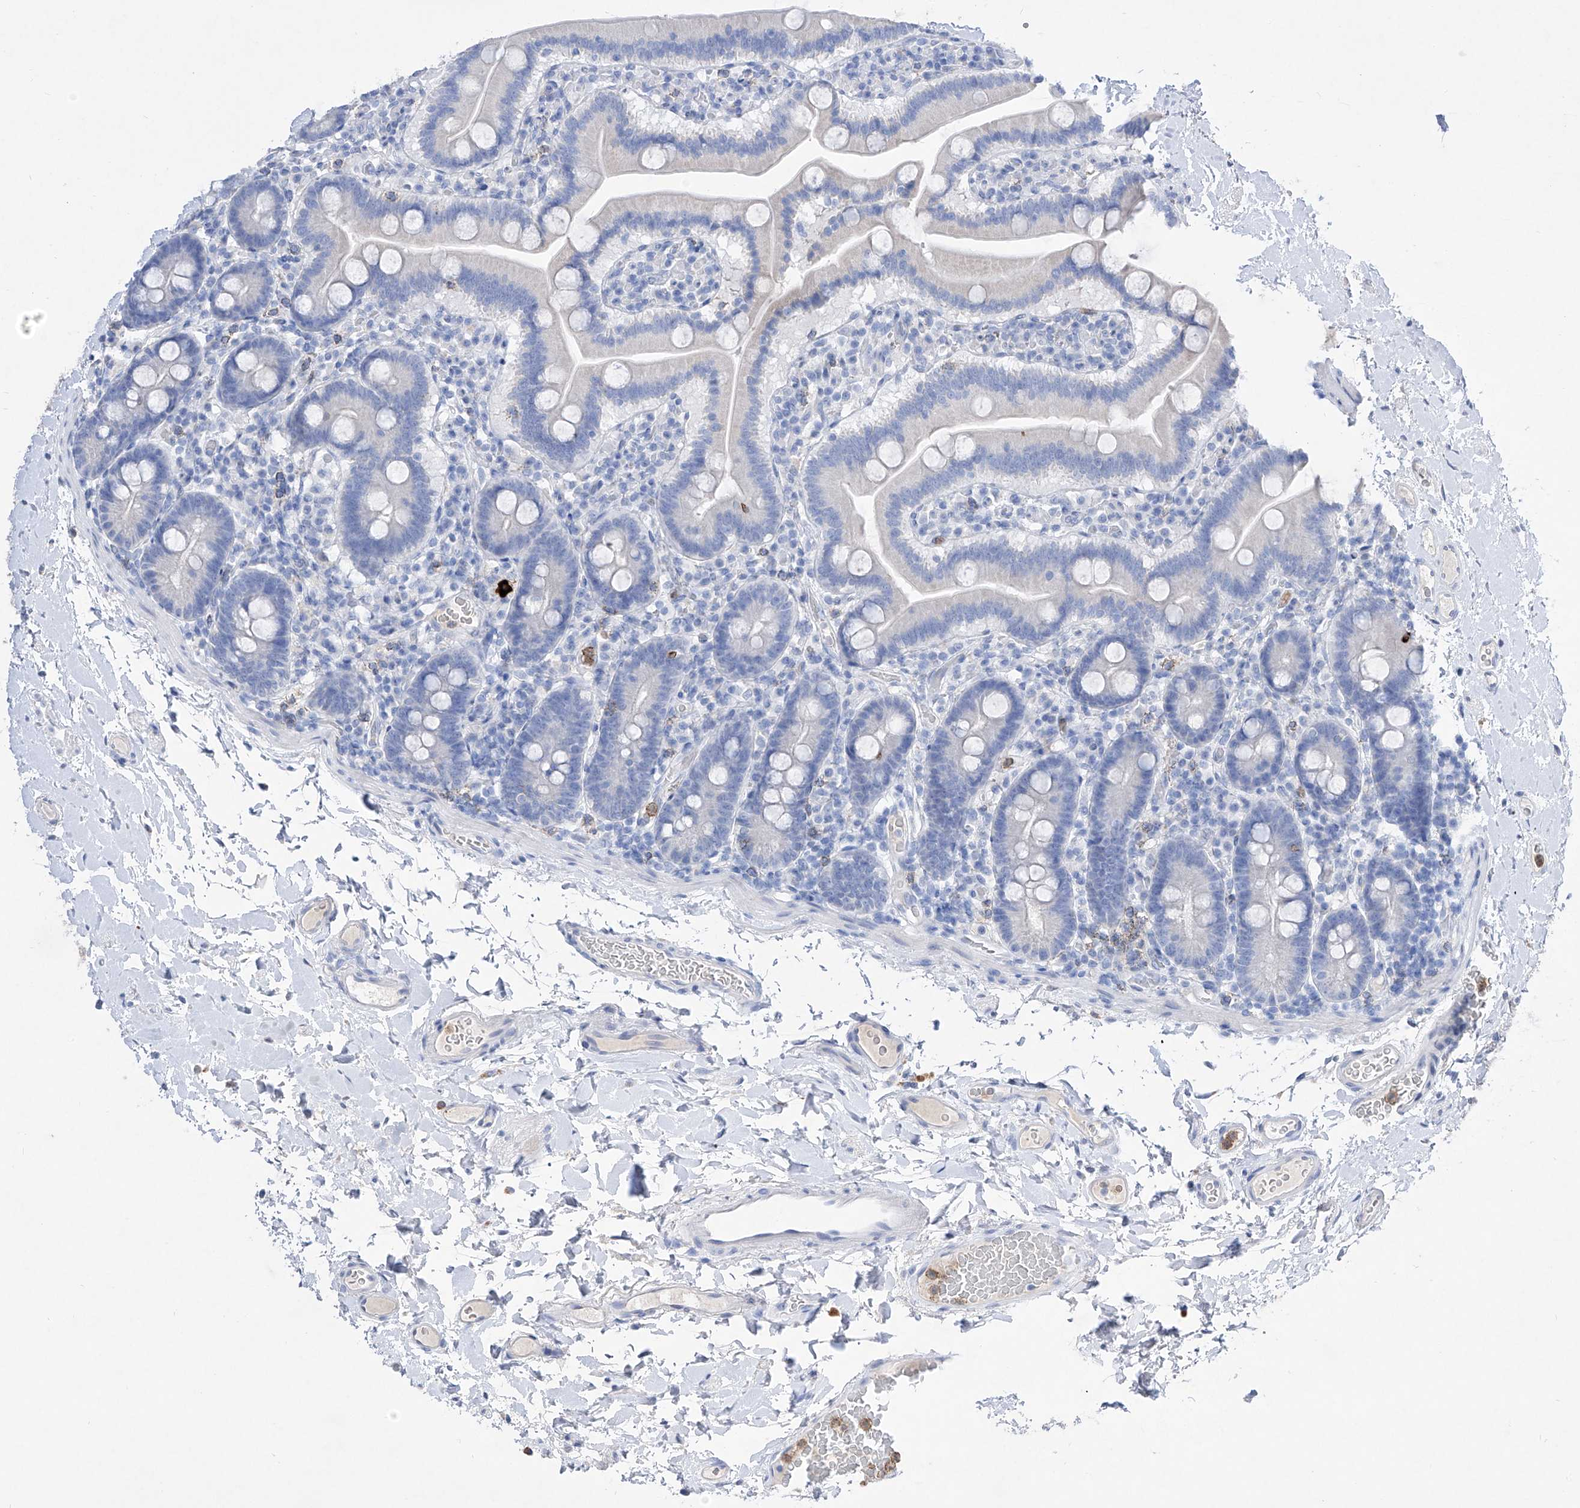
{"staining": {"intensity": "negative", "quantity": "none", "location": "none"}, "tissue": "duodenum", "cell_type": "Glandular cells", "image_type": "normal", "snomed": [{"axis": "morphology", "description": "Normal tissue, NOS"}, {"axis": "topography", "description": "Duodenum"}], "caption": "This is a micrograph of immunohistochemistry (IHC) staining of unremarkable duodenum, which shows no expression in glandular cells.", "gene": "TM7SF2", "patient": {"sex": "male", "age": 55}}